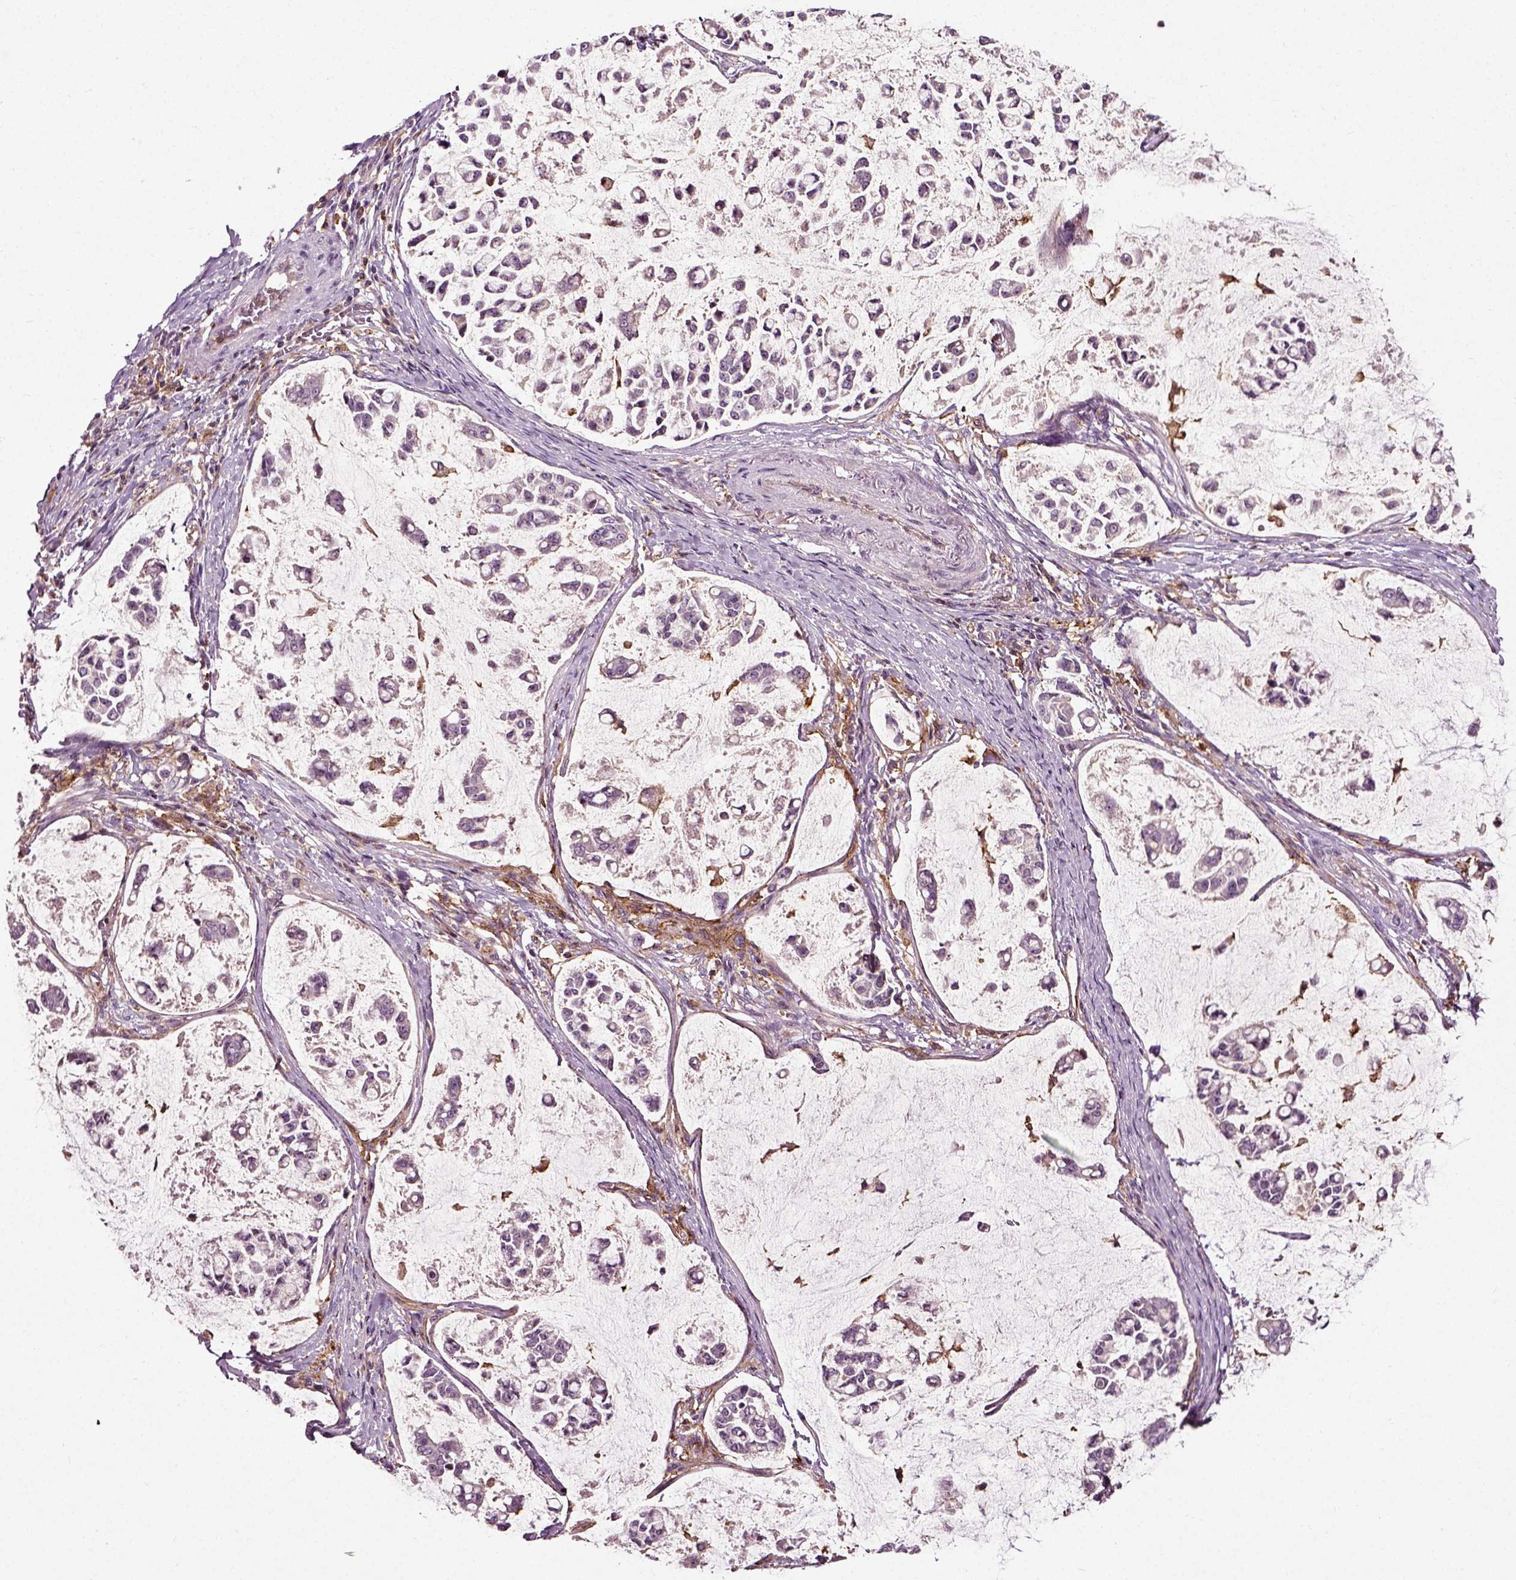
{"staining": {"intensity": "negative", "quantity": "none", "location": "none"}, "tissue": "stomach cancer", "cell_type": "Tumor cells", "image_type": "cancer", "snomed": [{"axis": "morphology", "description": "Adenocarcinoma, NOS"}, {"axis": "topography", "description": "Stomach"}], "caption": "Stomach cancer (adenocarcinoma) was stained to show a protein in brown. There is no significant staining in tumor cells. The staining is performed using DAB brown chromogen with nuclei counter-stained in using hematoxylin.", "gene": "RHOF", "patient": {"sex": "male", "age": 82}}